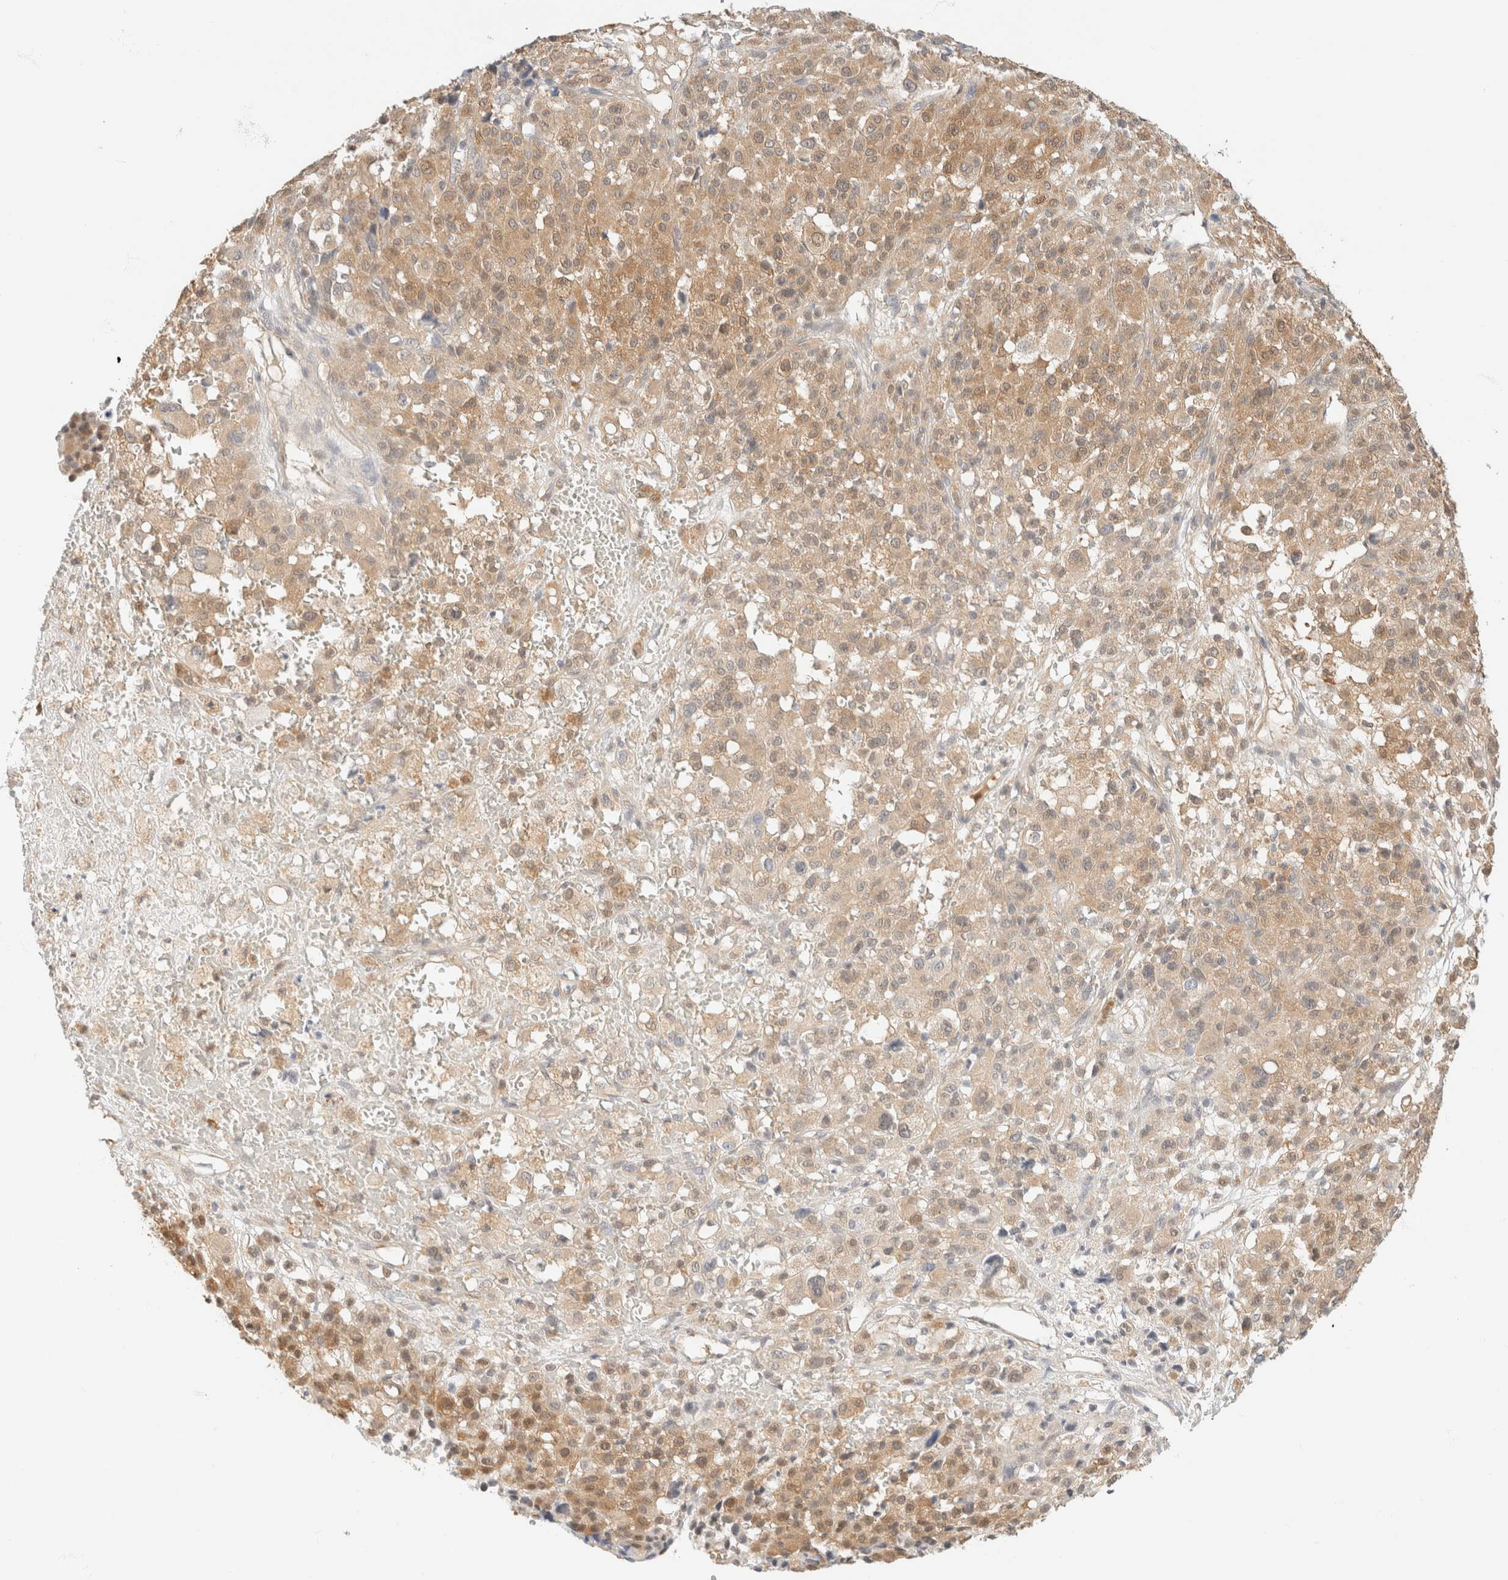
{"staining": {"intensity": "moderate", "quantity": ">75%", "location": "cytoplasmic/membranous"}, "tissue": "melanoma", "cell_type": "Tumor cells", "image_type": "cancer", "snomed": [{"axis": "morphology", "description": "Malignant melanoma, Metastatic site"}, {"axis": "topography", "description": "Skin"}], "caption": "IHC micrograph of neoplastic tissue: human melanoma stained using IHC demonstrates medium levels of moderate protein expression localized specifically in the cytoplasmic/membranous of tumor cells, appearing as a cytoplasmic/membranous brown color.", "gene": "GPI", "patient": {"sex": "female", "age": 74}}